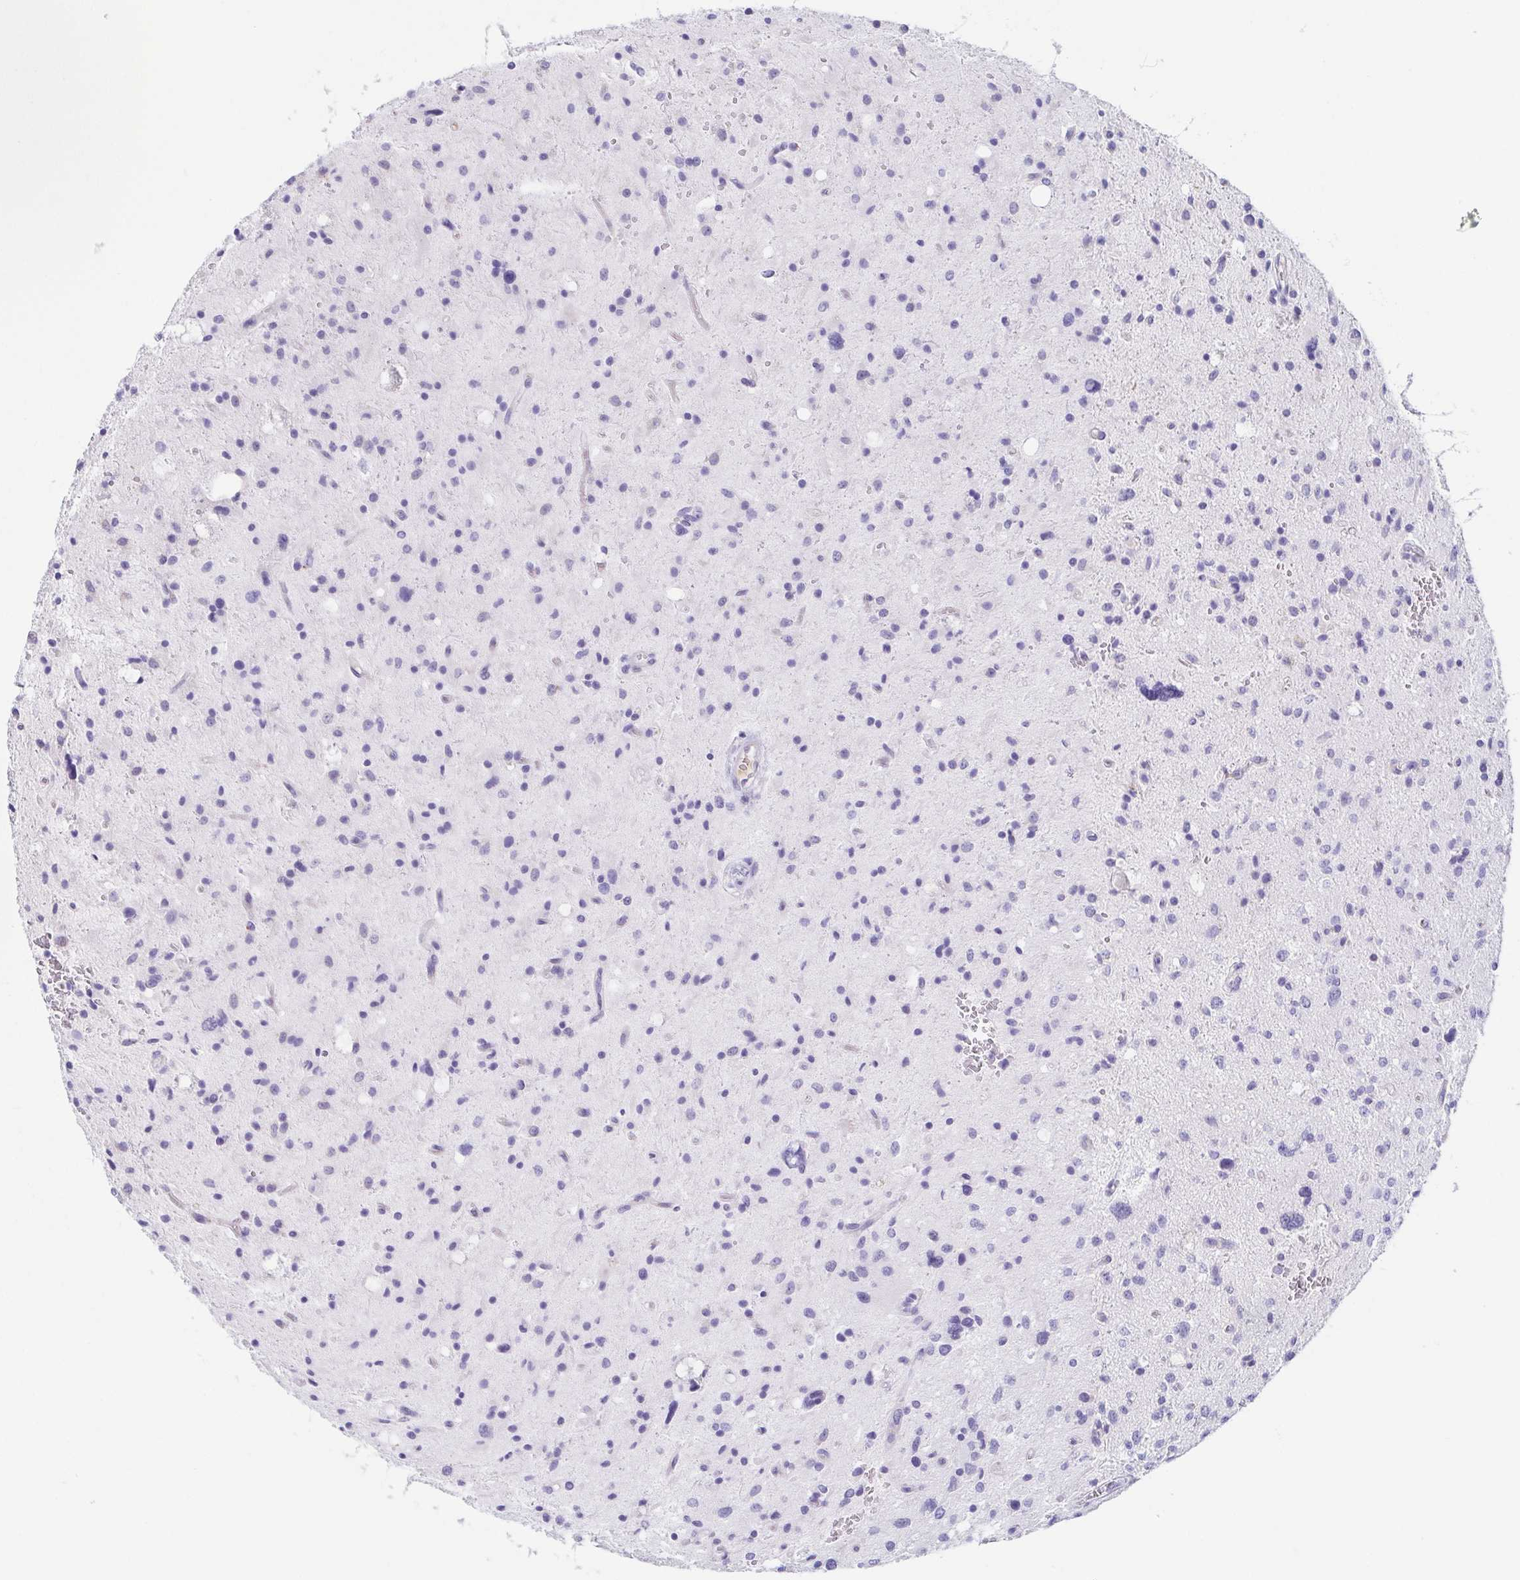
{"staining": {"intensity": "negative", "quantity": "none", "location": "none"}, "tissue": "glioma", "cell_type": "Tumor cells", "image_type": "cancer", "snomed": [{"axis": "morphology", "description": "Glioma, malignant, Low grade"}, {"axis": "topography", "description": "Brain"}], "caption": "IHC image of neoplastic tissue: human glioma stained with DAB (3,3'-diaminobenzidine) exhibits no significant protein positivity in tumor cells.", "gene": "LDLRAD1", "patient": {"sex": "female", "age": 58}}